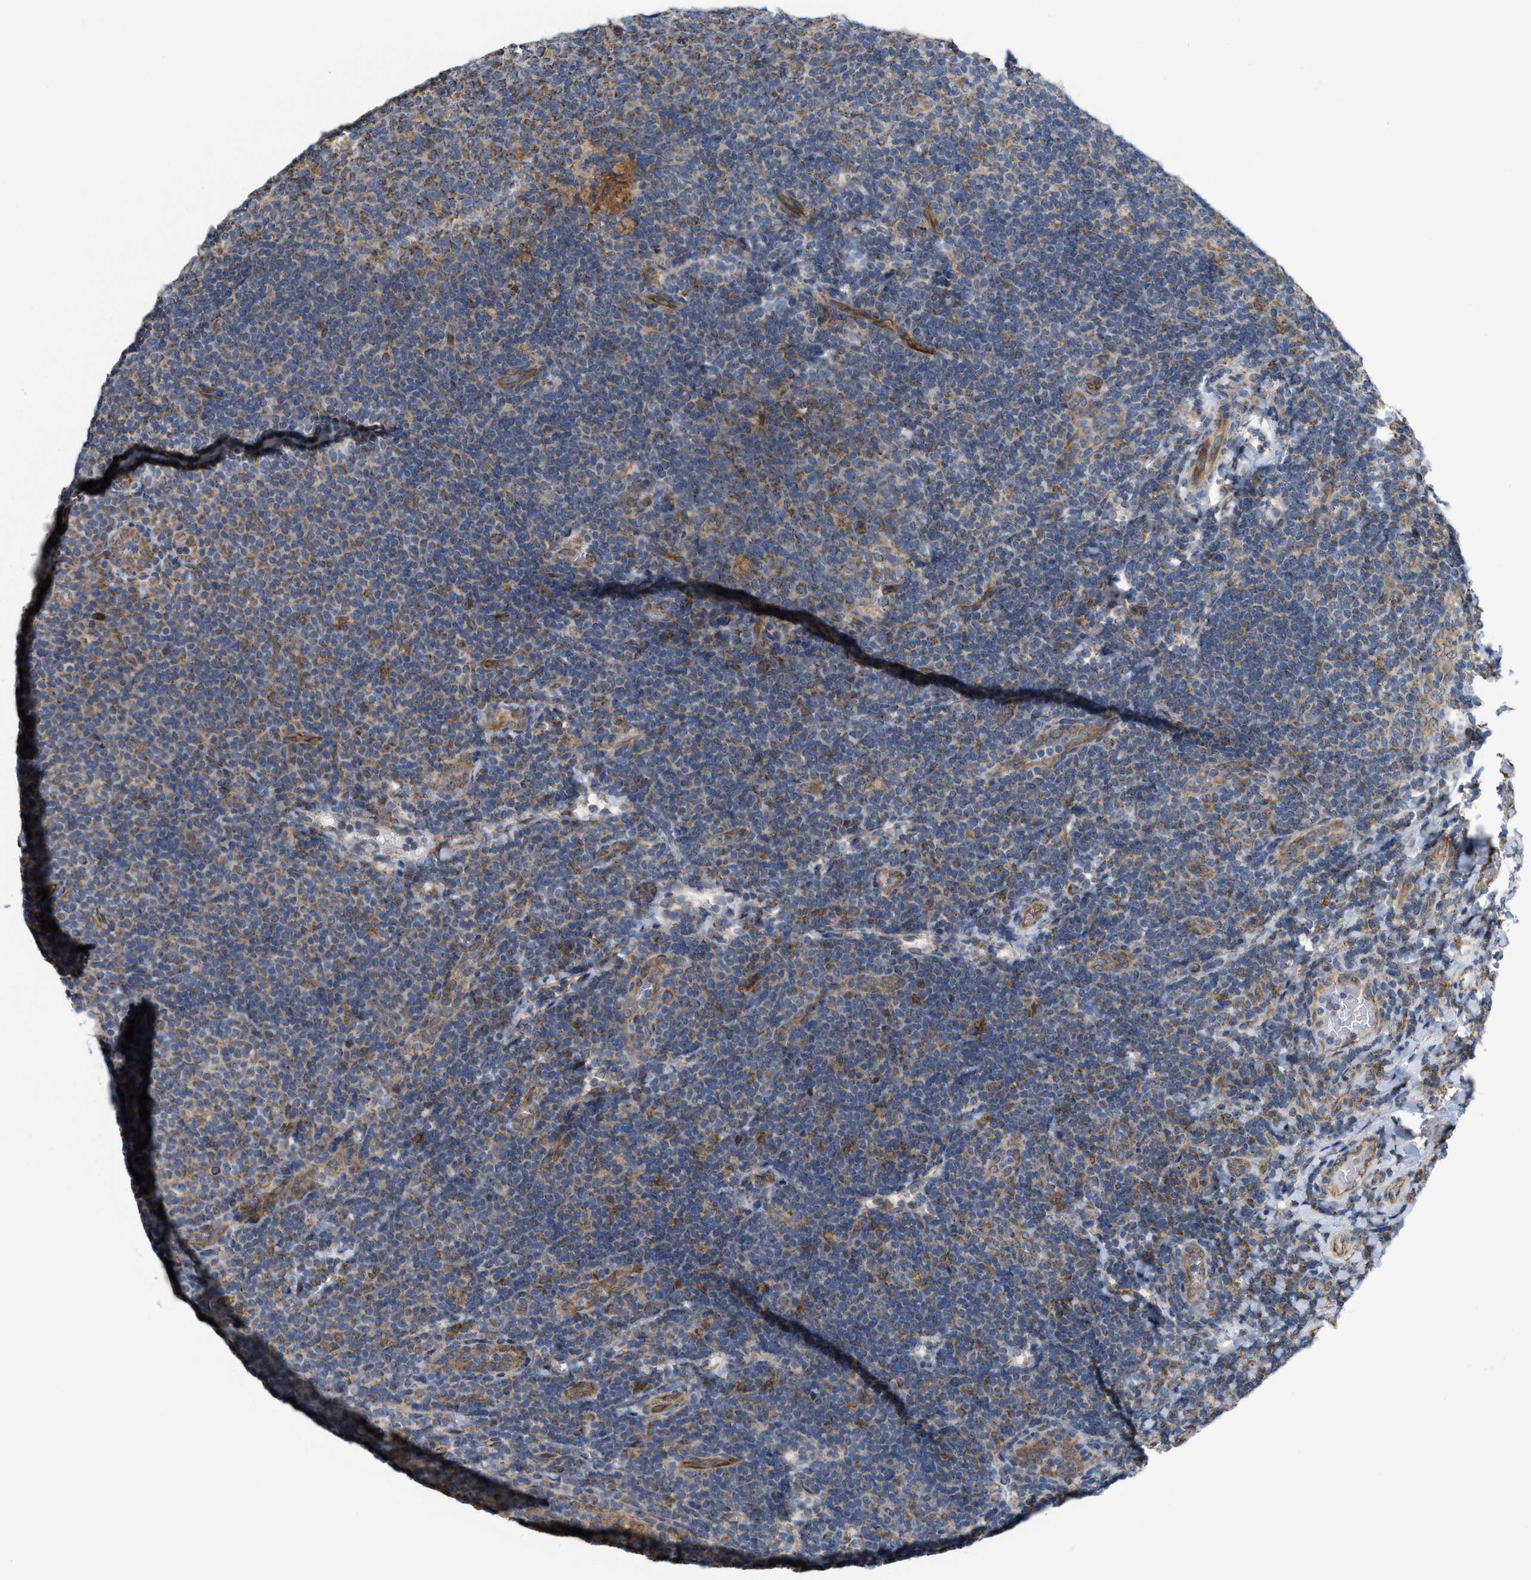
{"staining": {"intensity": "moderate", "quantity": "<25%", "location": "cytoplasmic/membranous"}, "tissue": "tonsil", "cell_type": "Germinal center cells", "image_type": "normal", "snomed": [{"axis": "morphology", "description": "Normal tissue, NOS"}, {"axis": "topography", "description": "Tonsil"}], "caption": "The micrograph displays staining of normal tonsil, revealing moderate cytoplasmic/membranous protein positivity (brown color) within germinal center cells.", "gene": "EOGT", "patient": {"sex": "male", "age": 17}}